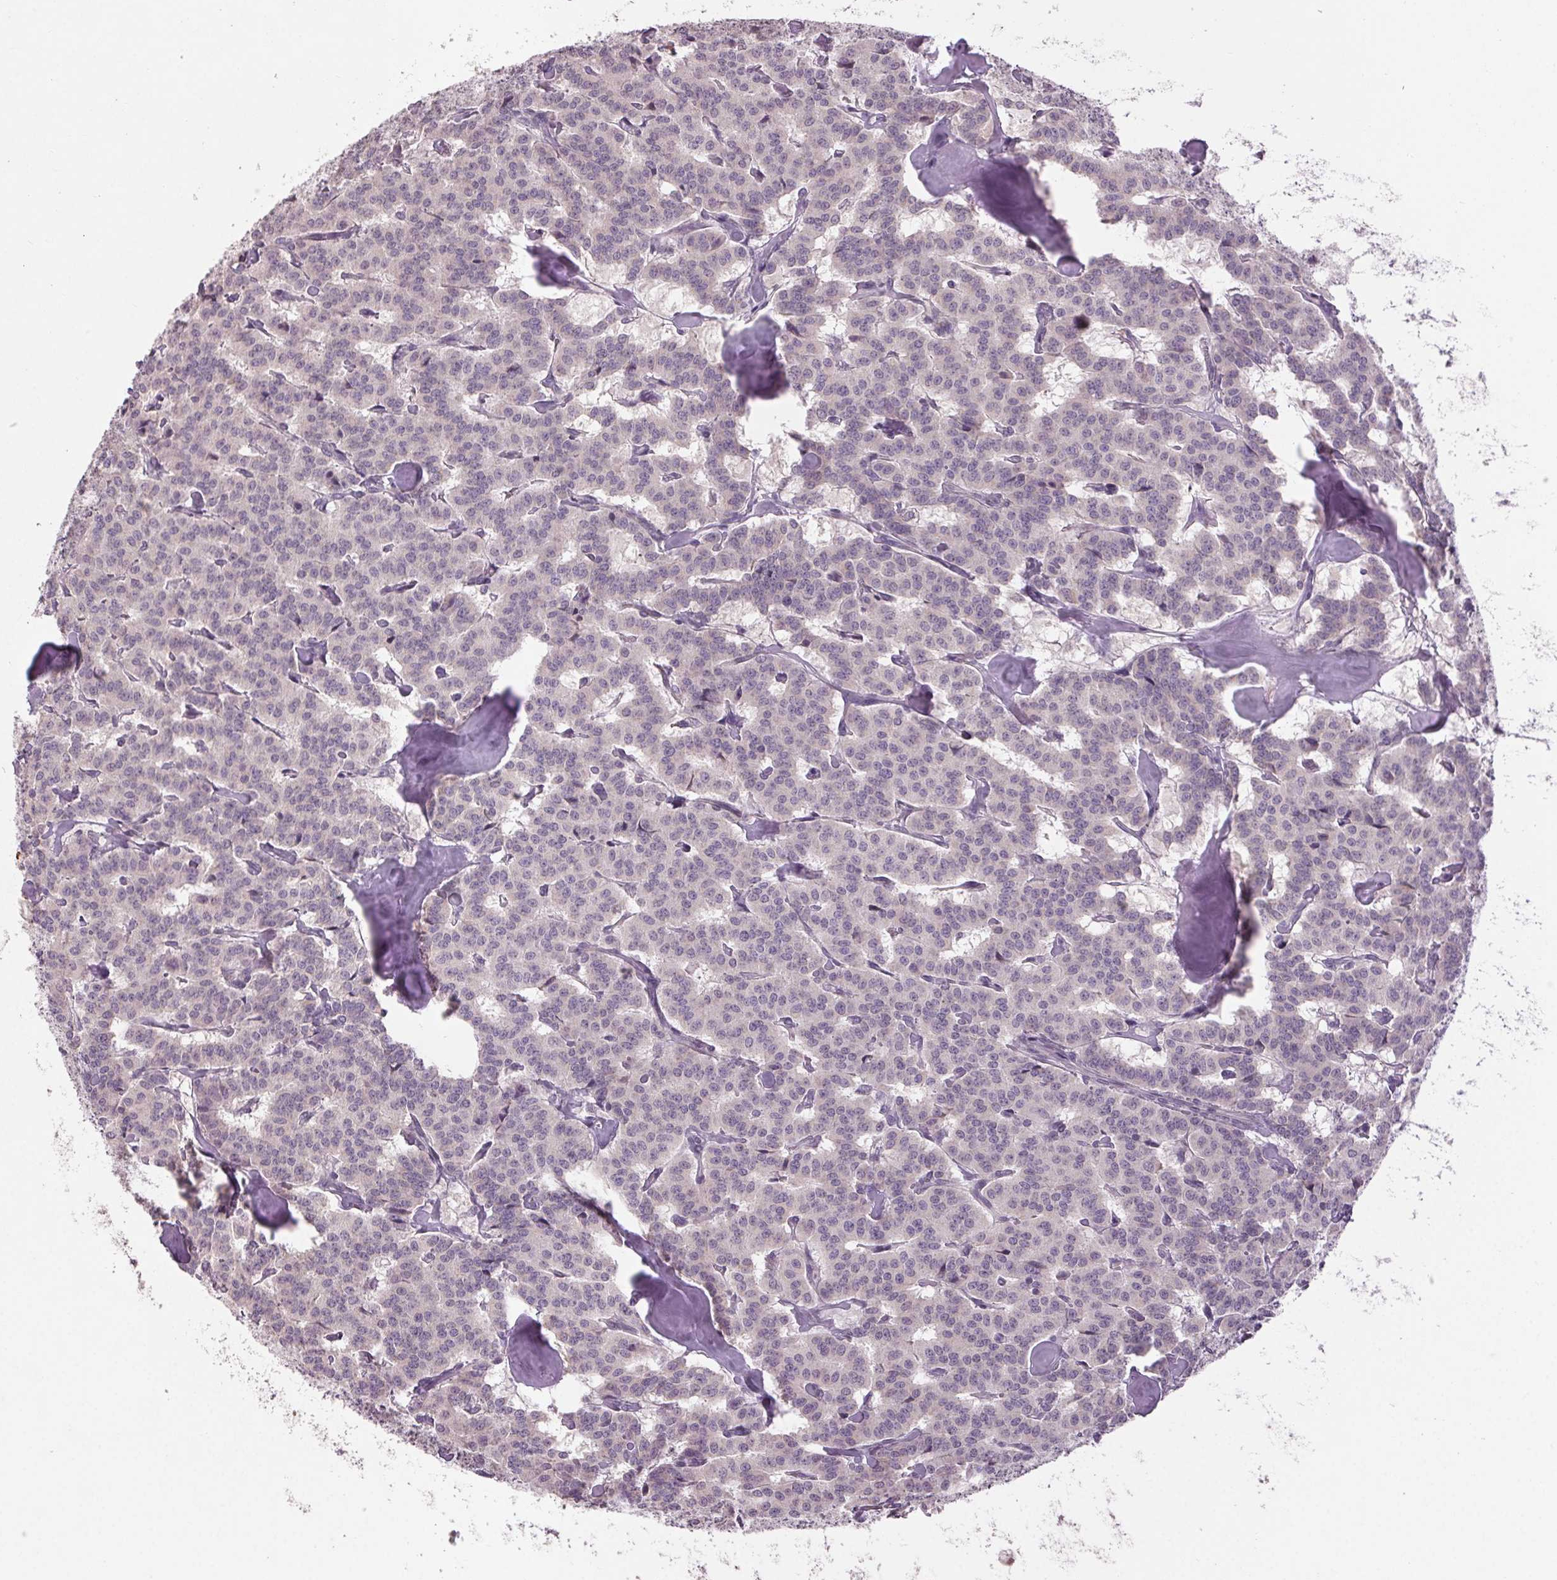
{"staining": {"intensity": "negative", "quantity": "none", "location": "none"}, "tissue": "carcinoid", "cell_type": "Tumor cells", "image_type": "cancer", "snomed": [{"axis": "morphology", "description": "Carcinoid, malignant, NOS"}, {"axis": "topography", "description": "Lung"}], "caption": "Tumor cells show no significant protein staining in carcinoid (malignant).", "gene": "KLRC3", "patient": {"sex": "female", "age": 46}}